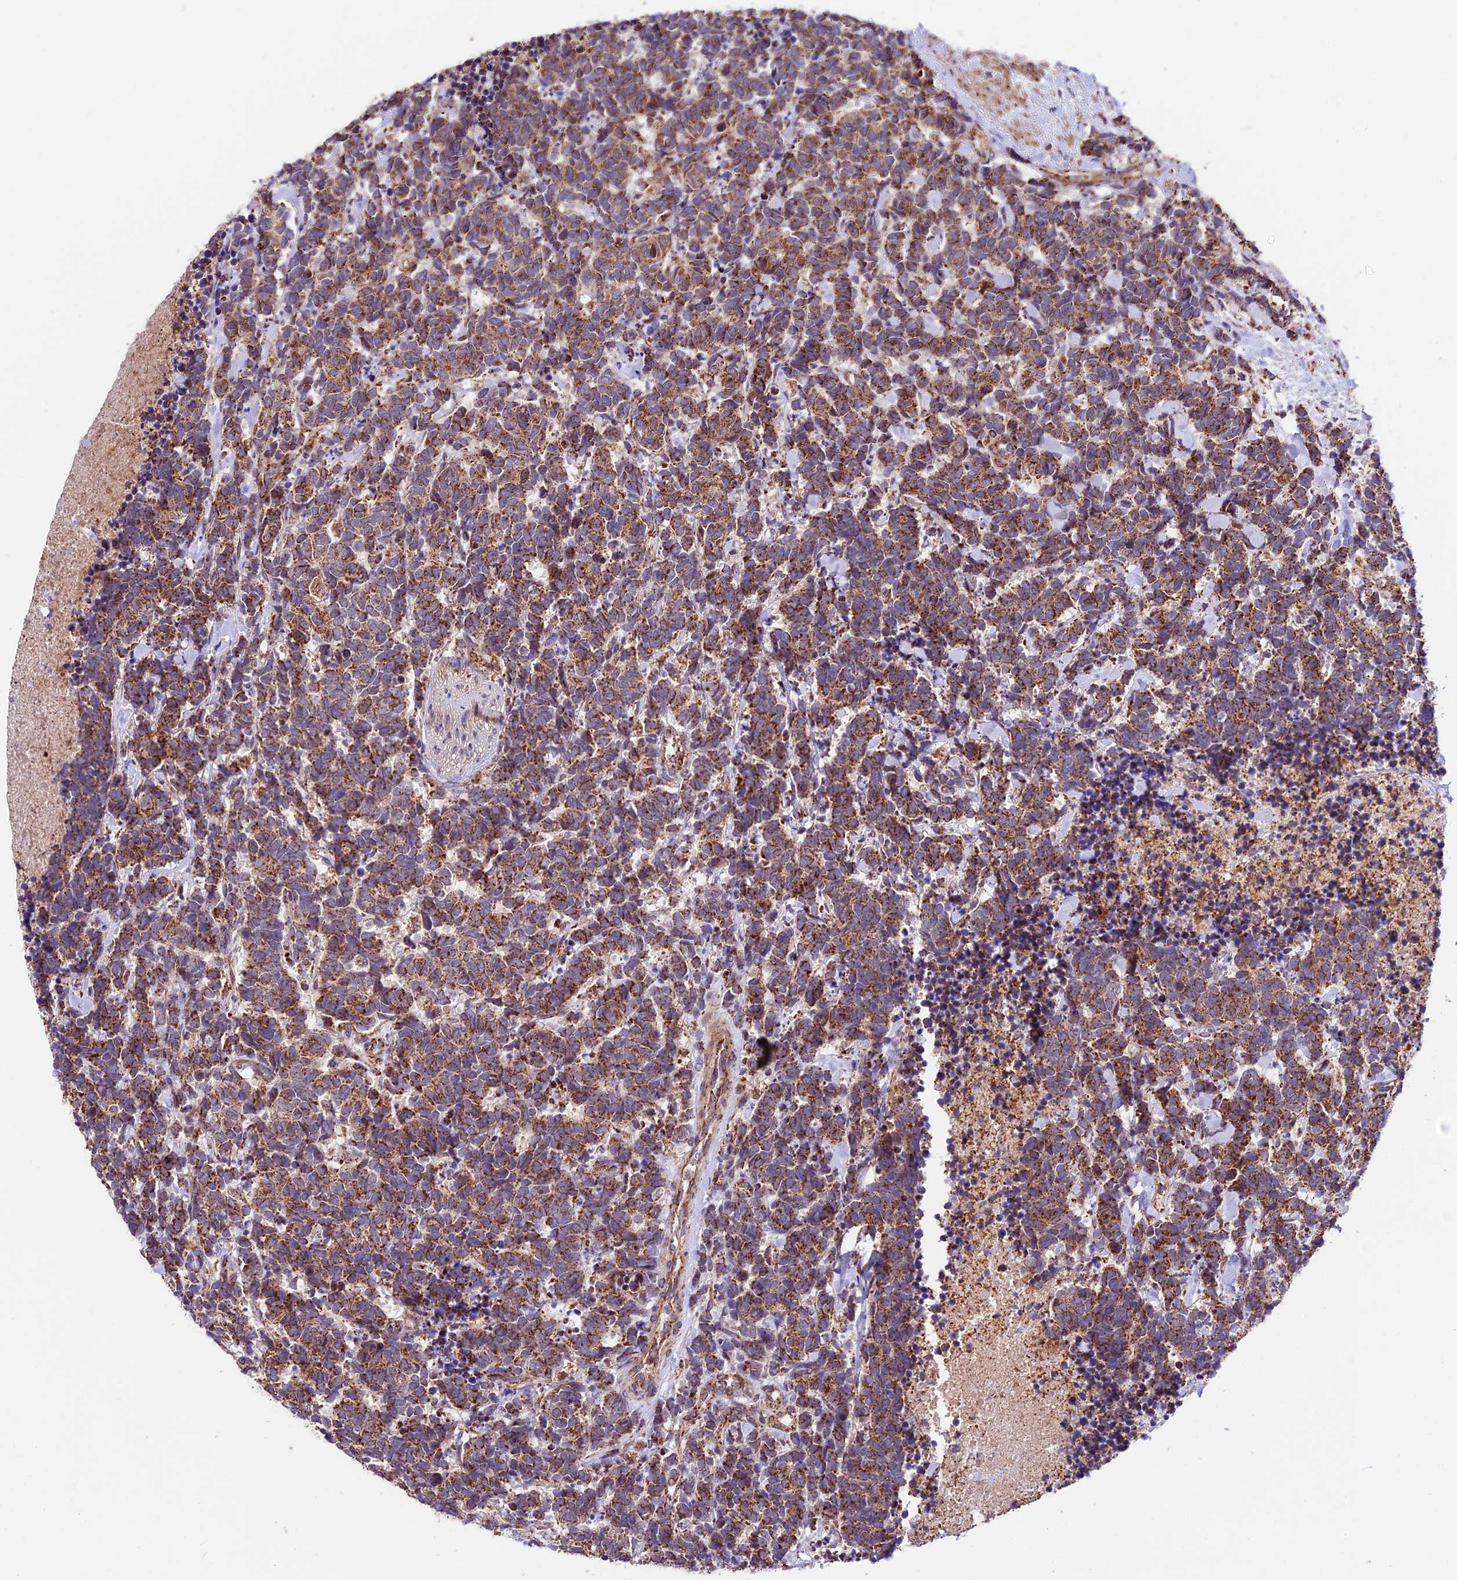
{"staining": {"intensity": "moderate", "quantity": ">75%", "location": "cytoplasmic/membranous"}, "tissue": "carcinoid", "cell_type": "Tumor cells", "image_type": "cancer", "snomed": [{"axis": "morphology", "description": "Carcinoma, NOS"}, {"axis": "morphology", "description": "Carcinoid, malignant, NOS"}, {"axis": "topography", "description": "Prostate"}], "caption": "Carcinoid (malignant) stained with a protein marker reveals moderate staining in tumor cells.", "gene": "NDUFA8", "patient": {"sex": "male", "age": 57}}